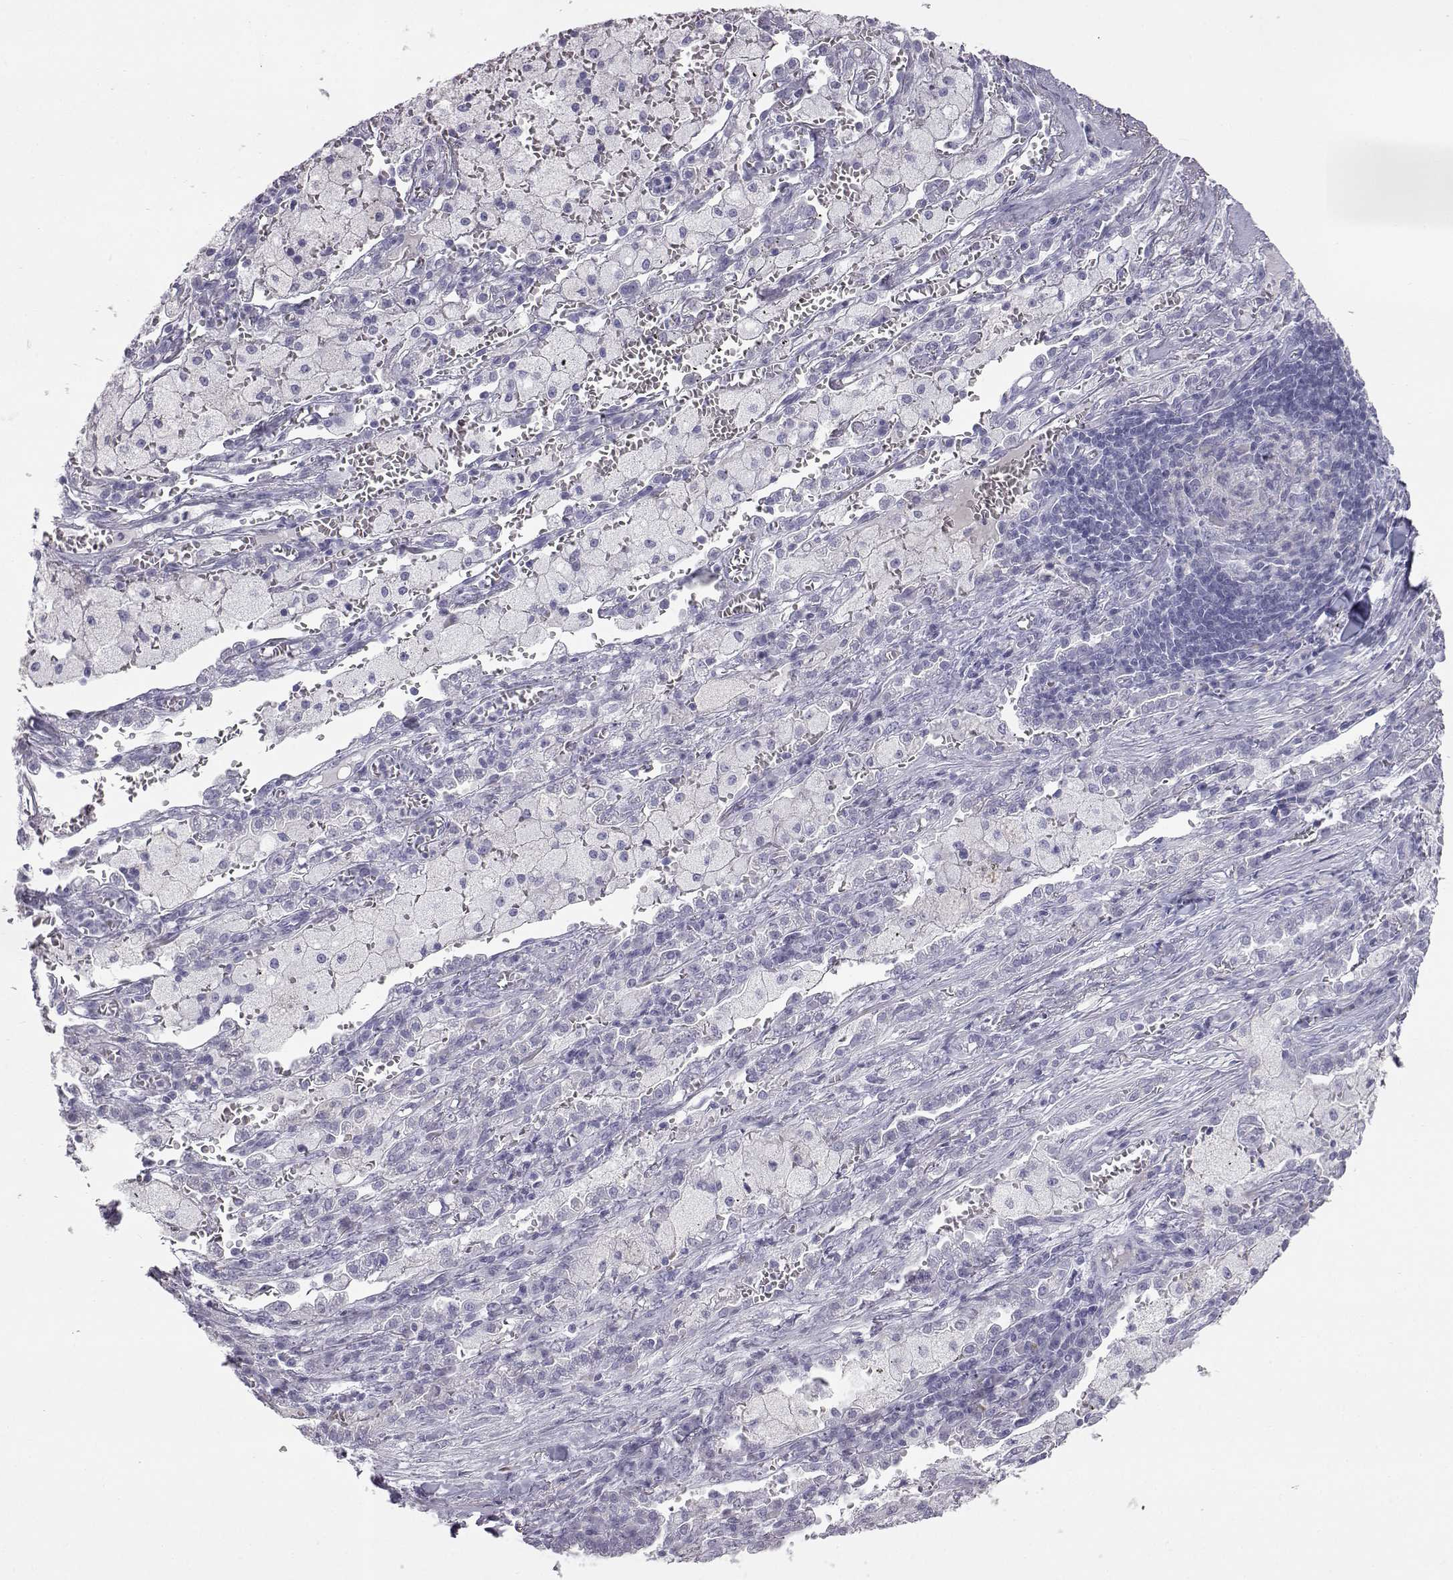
{"staining": {"intensity": "negative", "quantity": "none", "location": "none"}, "tissue": "lung cancer", "cell_type": "Tumor cells", "image_type": "cancer", "snomed": [{"axis": "morphology", "description": "Adenocarcinoma, NOS"}, {"axis": "topography", "description": "Lung"}], "caption": "Immunohistochemical staining of lung adenocarcinoma exhibits no significant expression in tumor cells.", "gene": "ITLN2", "patient": {"sex": "male", "age": 57}}